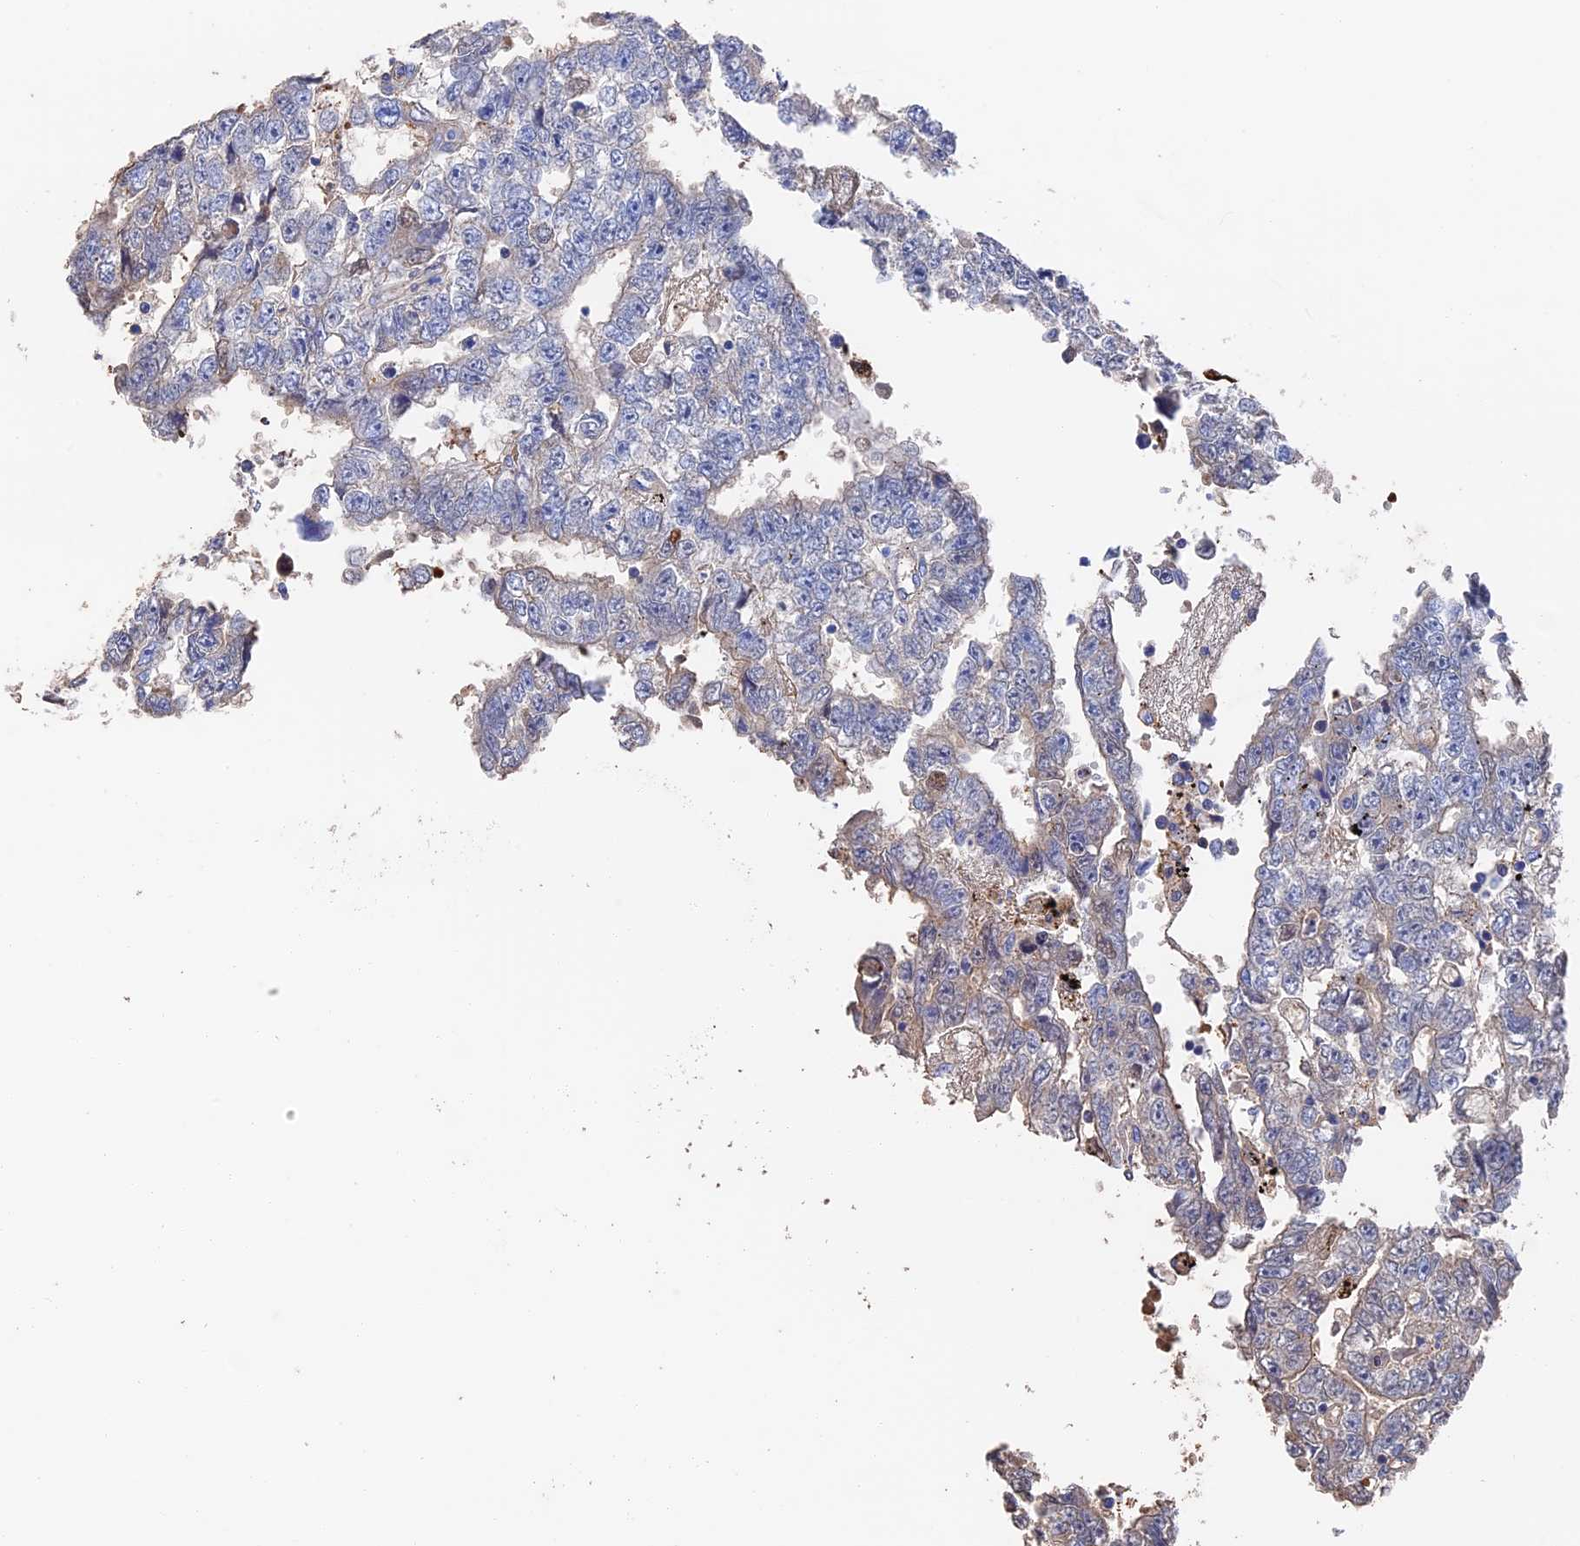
{"staining": {"intensity": "moderate", "quantity": "<25%", "location": "cytoplasmic/membranous,nuclear"}, "tissue": "testis cancer", "cell_type": "Tumor cells", "image_type": "cancer", "snomed": [{"axis": "morphology", "description": "Carcinoma, Embryonal, NOS"}, {"axis": "topography", "description": "Testis"}], "caption": "A brown stain labels moderate cytoplasmic/membranous and nuclear staining of a protein in human testis cancer (embryonal carcinoma) tumor cells. (Stains: DAB in brown, nuclei in blue, Microscopy: brightfield microscopy at high magnification).", "gene": "HPF1", "patient": {"sex": "male", "age": 25}}